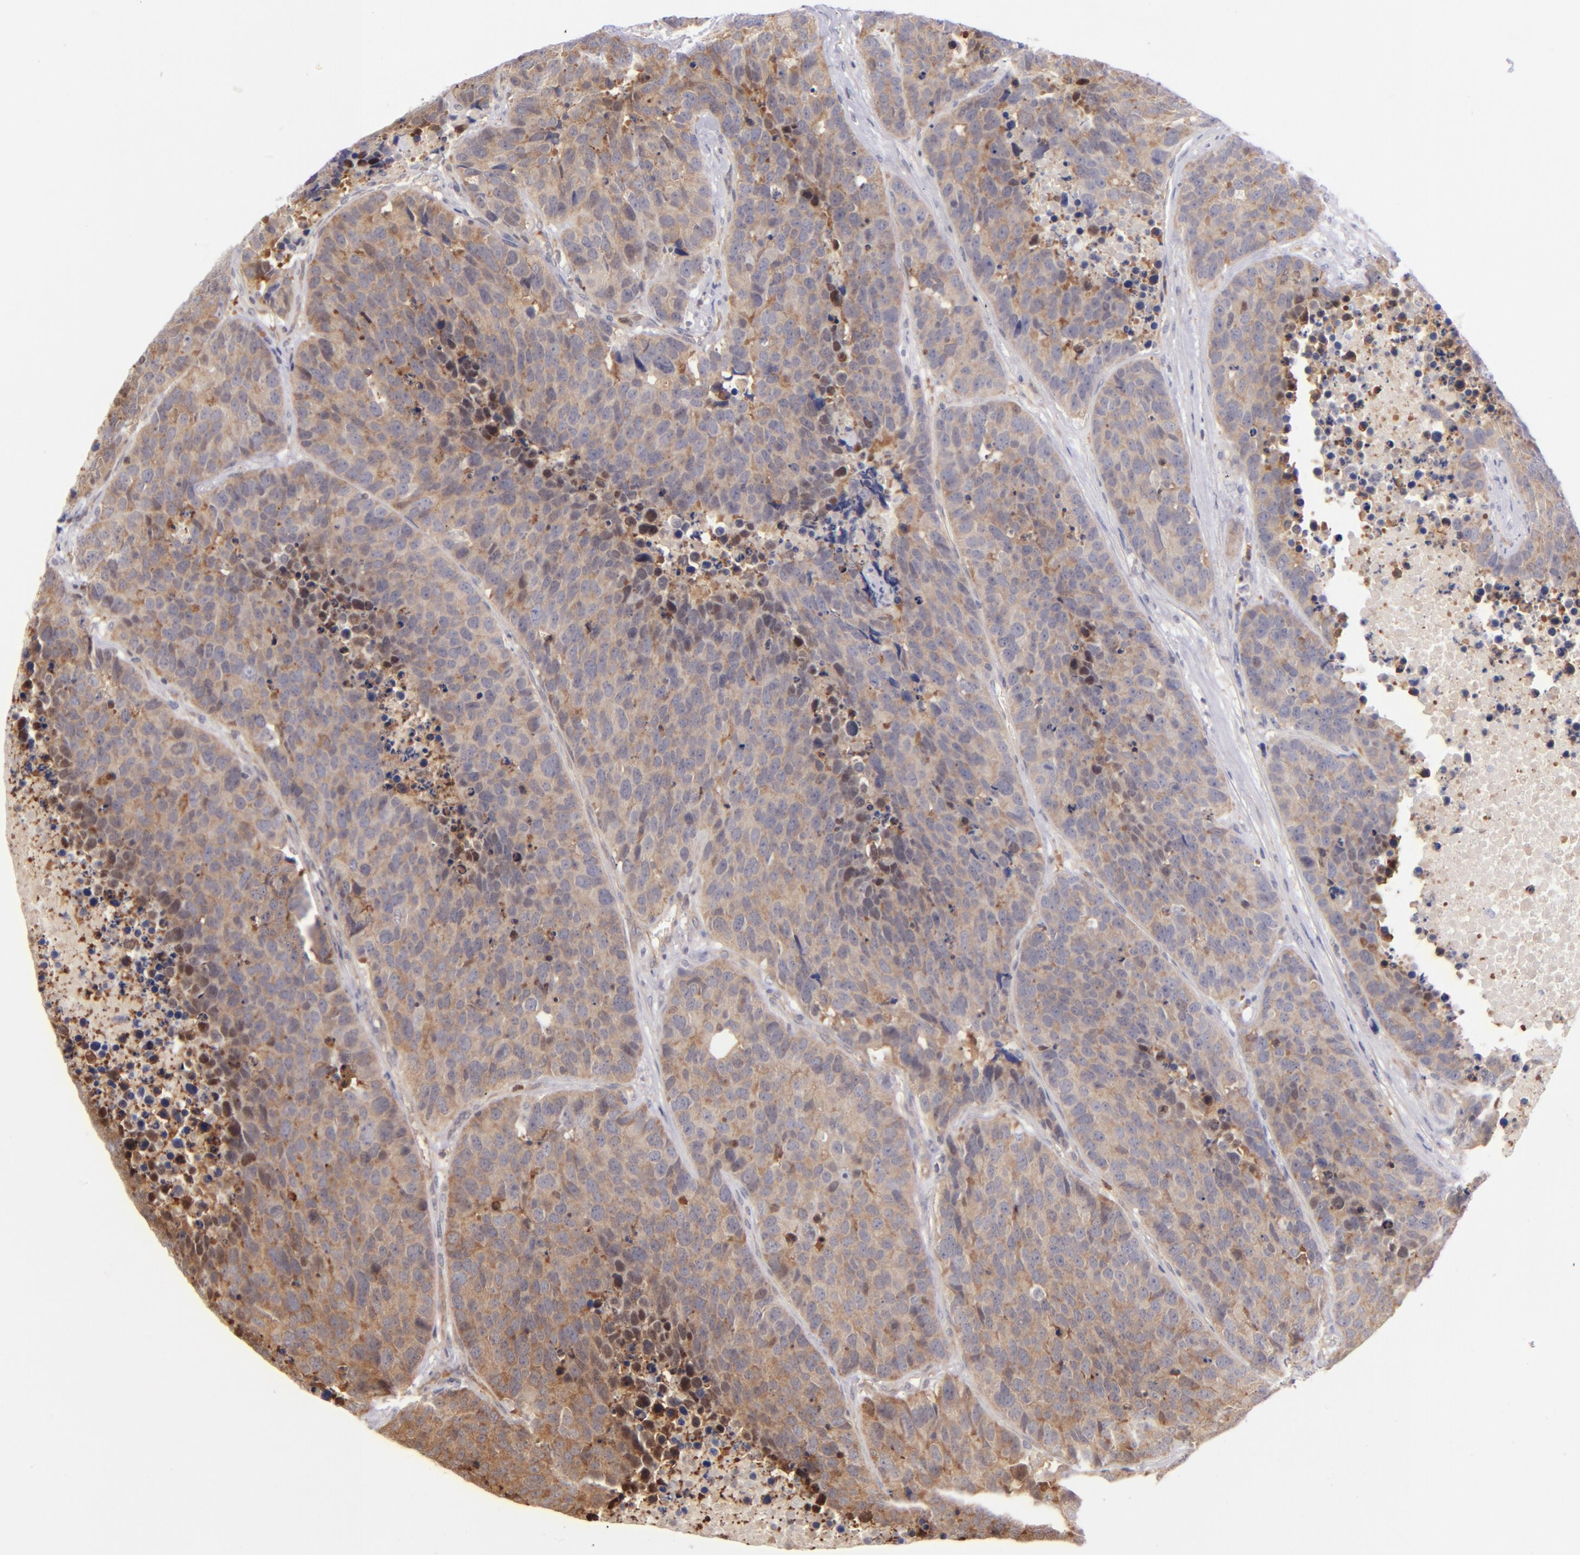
{"staining": {"intensity": "moderate", "quantity": ">75%", "location": "cytoplasmic/membranous"}, "tissue": "carcinoid", "cell_type": "Tumor cells", "image_type": "cancer", "snomed": [{"axis": "morphology", "description": "Carcinoid, malignant, NOS"}, {"axis": "topography", "description": "Lung"}], "caption": "Immunohistochemistry (DAB) staining of malignant carcinoid reveals moderate cytoplasmic/membranous protein expression in about >75% of tumor cells. Nuclei are stained in blue.", "gene": "YWHAB", "patient": {"sex": "male", "age": 60}}